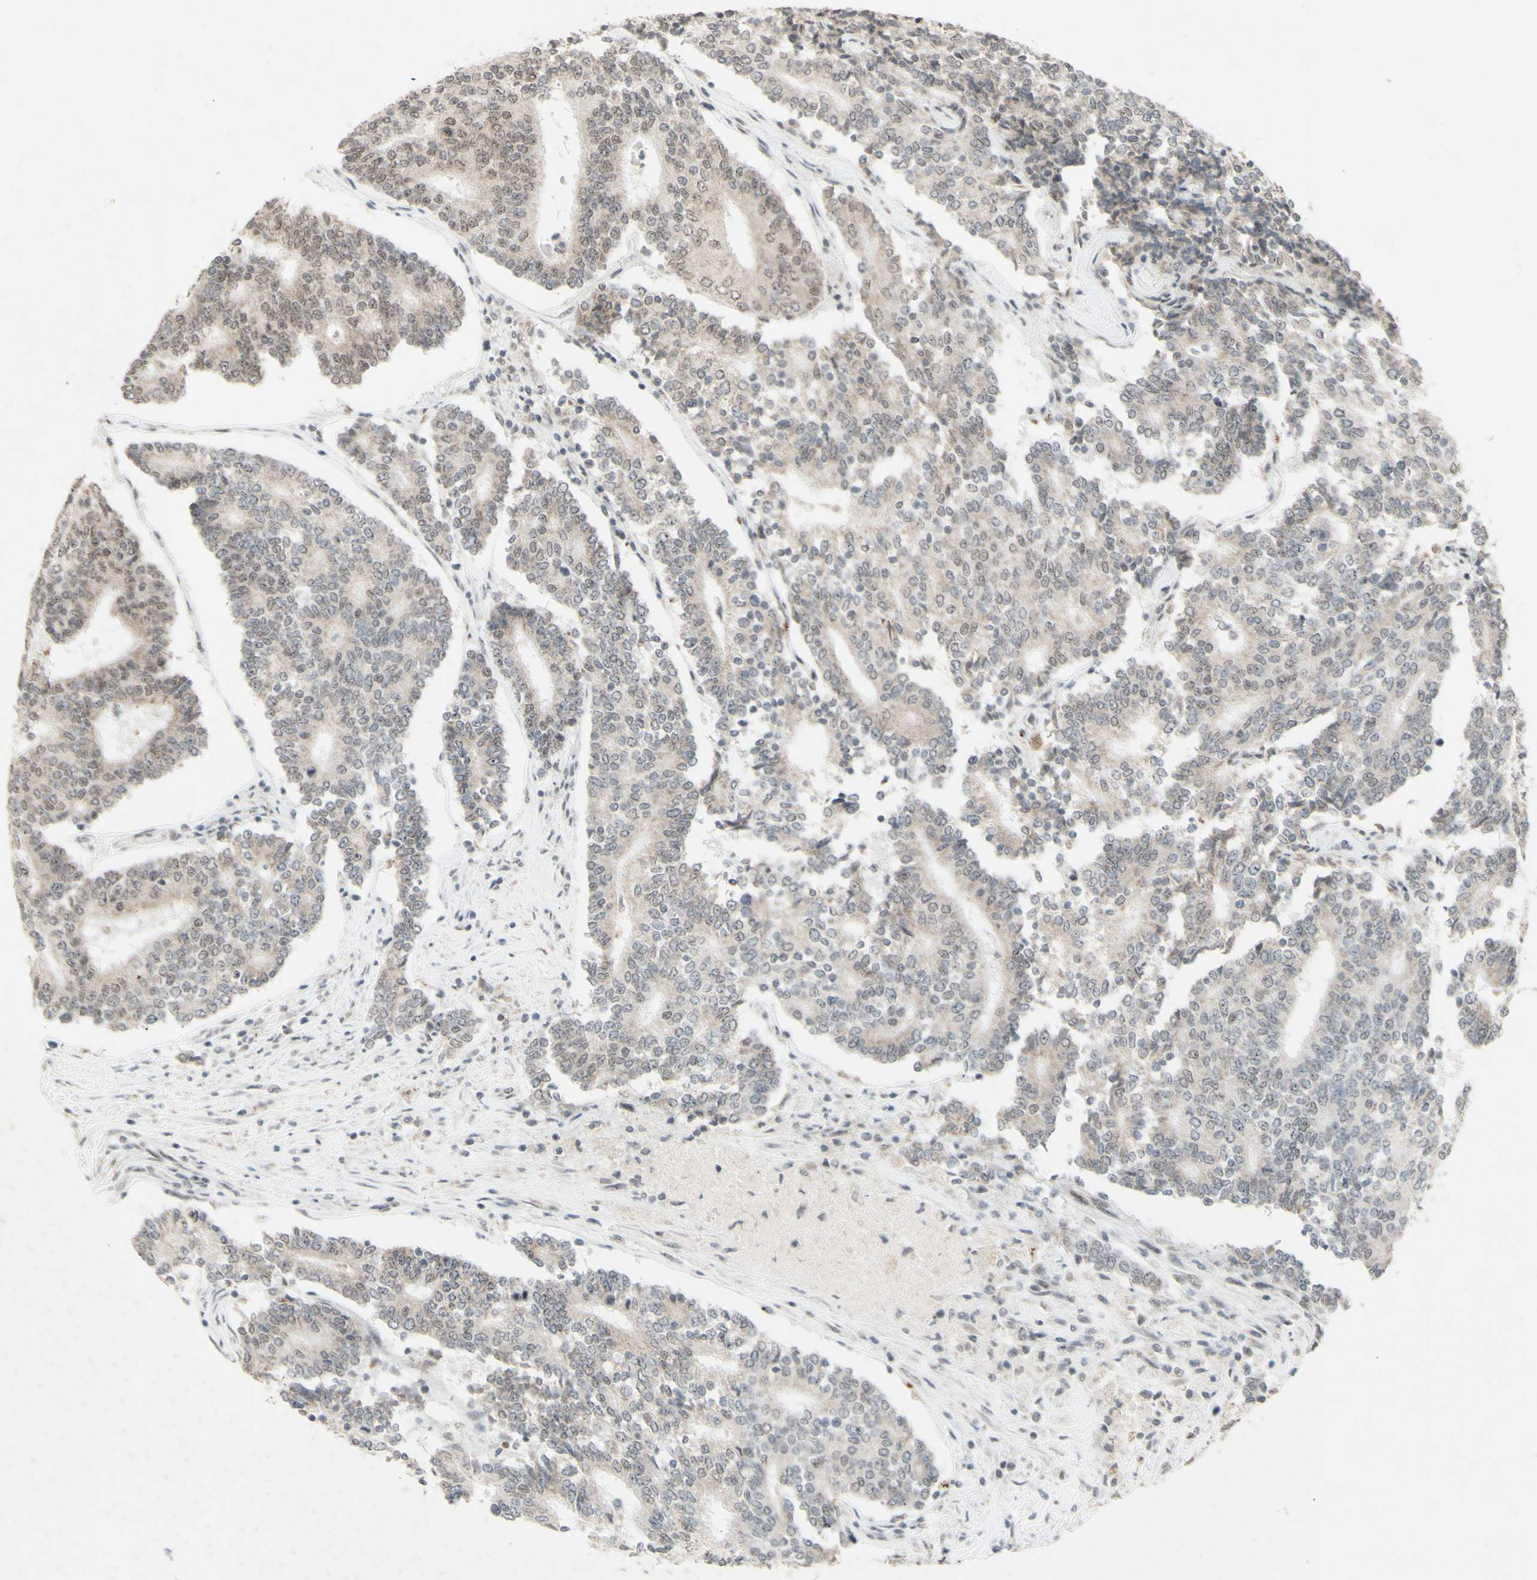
{"staining": {"intensity": "weak", "quantity": "25%-75%", "location": "cytoplasmic/membranous,nuclear"}, "tissue": "prostate cancer", "cell_type": "Tumor cells", "image_type": "cancer", "snomed": [{"axis": "morphology", "description": "Normal tissue, NOS"}, {"axis": "morphology", "description": "Adenocarcinoma, High grade"}, {"axis": "topography", "description": "Prostate"}, {"axis": "topography", "description": "Seminal veicle"}], "caption": "Immunohistochemical staining of human prostate cancer (high-grade adenocarcinoma) displays low levels of weak cytoplasmic/membranous and nuclear protein expression in about 25%-75% of tumor cells.", "gene": "CENPB", "patient": {"sex": "male", "age": 55}}